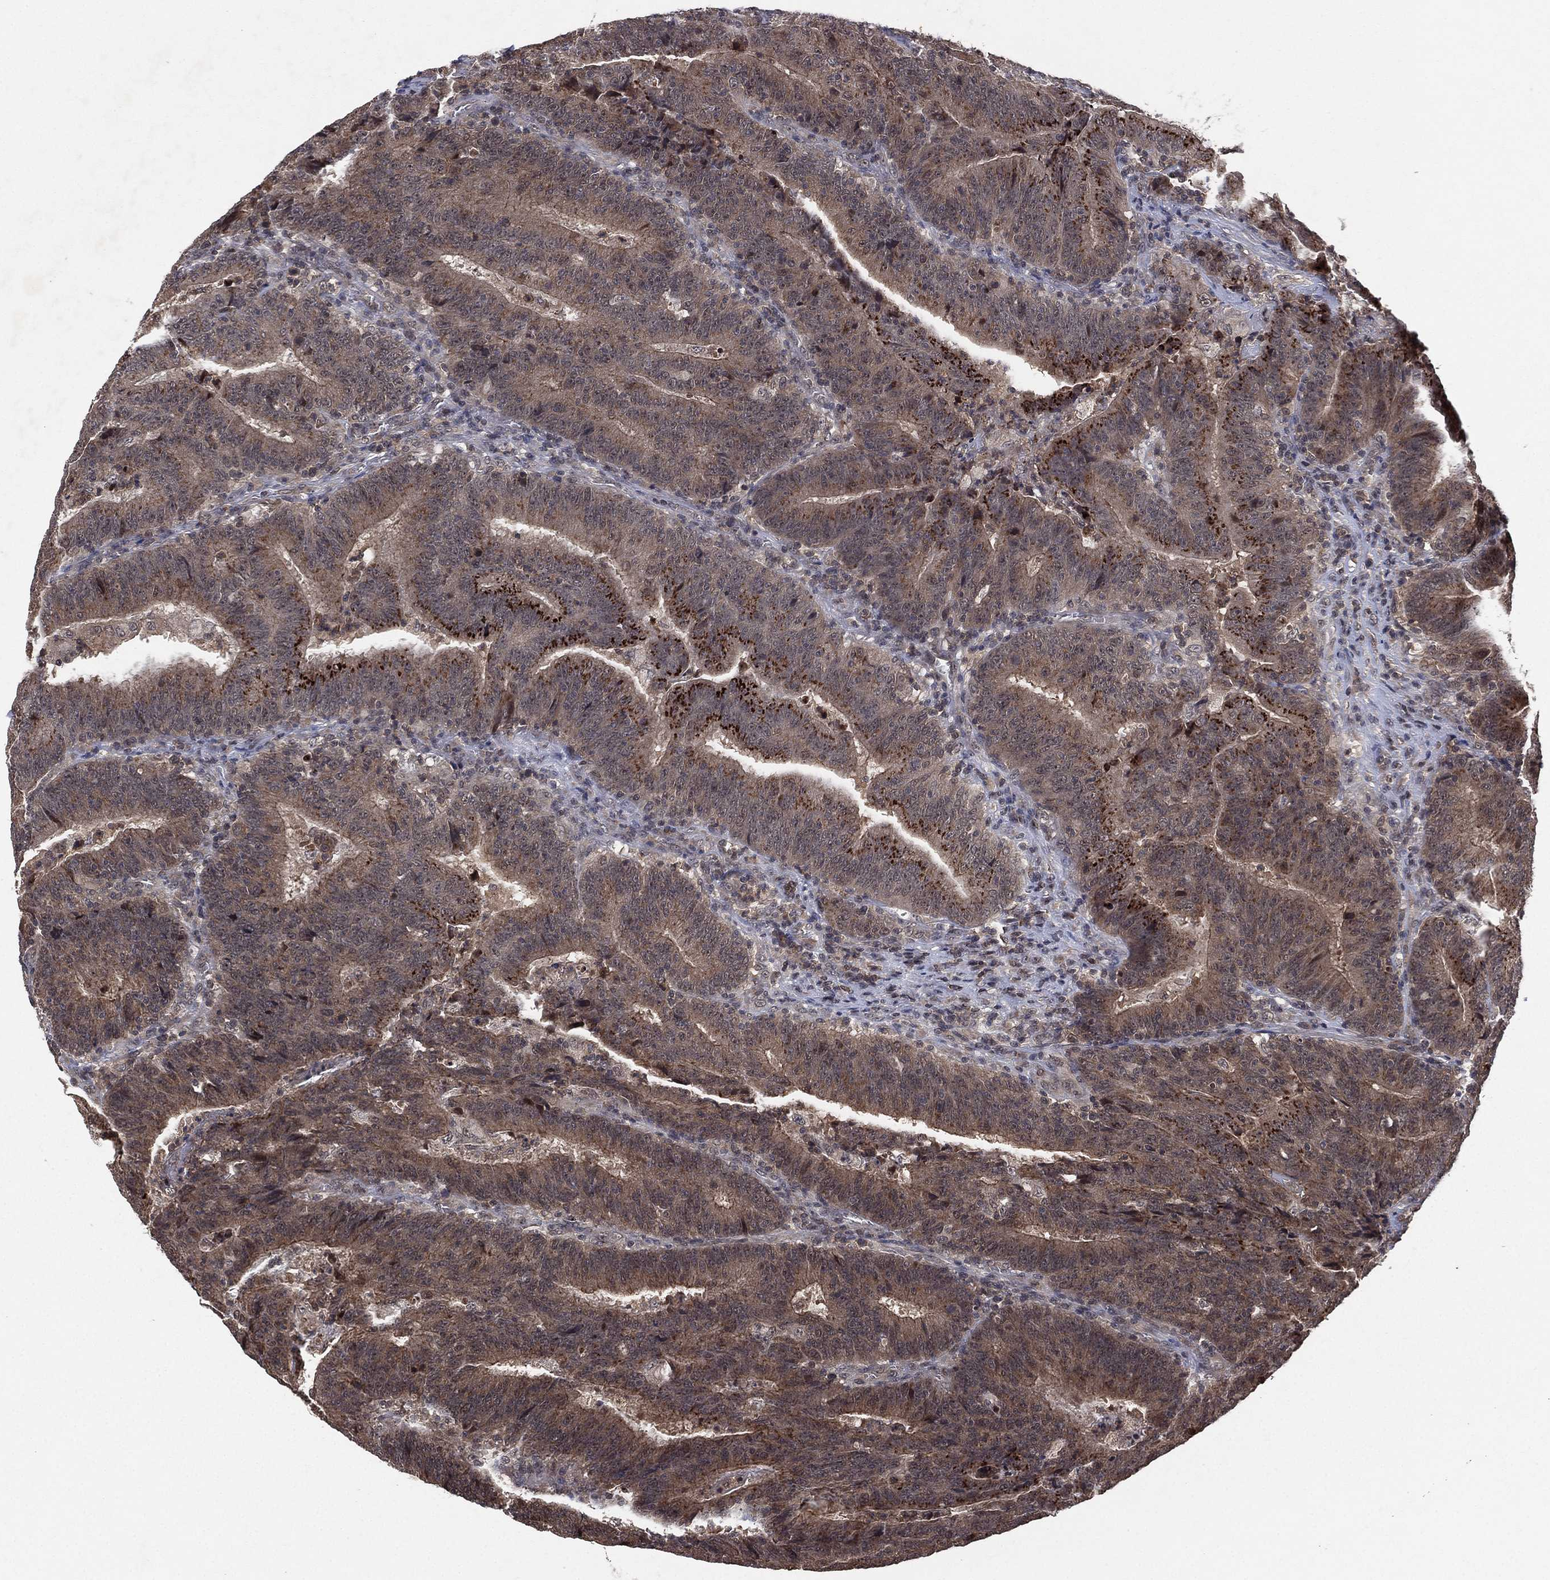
{"staining": {"intensity": "strong", "quantity": "<25%", "location": "cytoplasmic/membranous"}, "tissue": "colorectal cancer", "cell_type": "Tumor cells", "image_type": "cancer", "snomed": [{"axis": "morphology", "description": "Adenocarcinoma, NOS"}, {"axis": "topography", "description": "Colon"}], "caption": "Adenocarcinoma (colorectal) stained with IHC shows strong cytoplasmic/membranous staining in approximately <25% of tumor cells. Using DAB (3,3'-diaminobenzidine) (brown) and hematoxylin (blue) stains, captured at high magnification using brightfield microscopy.", "gene": "ATG4B", "patient": {"sex": "female", "age": 75}}